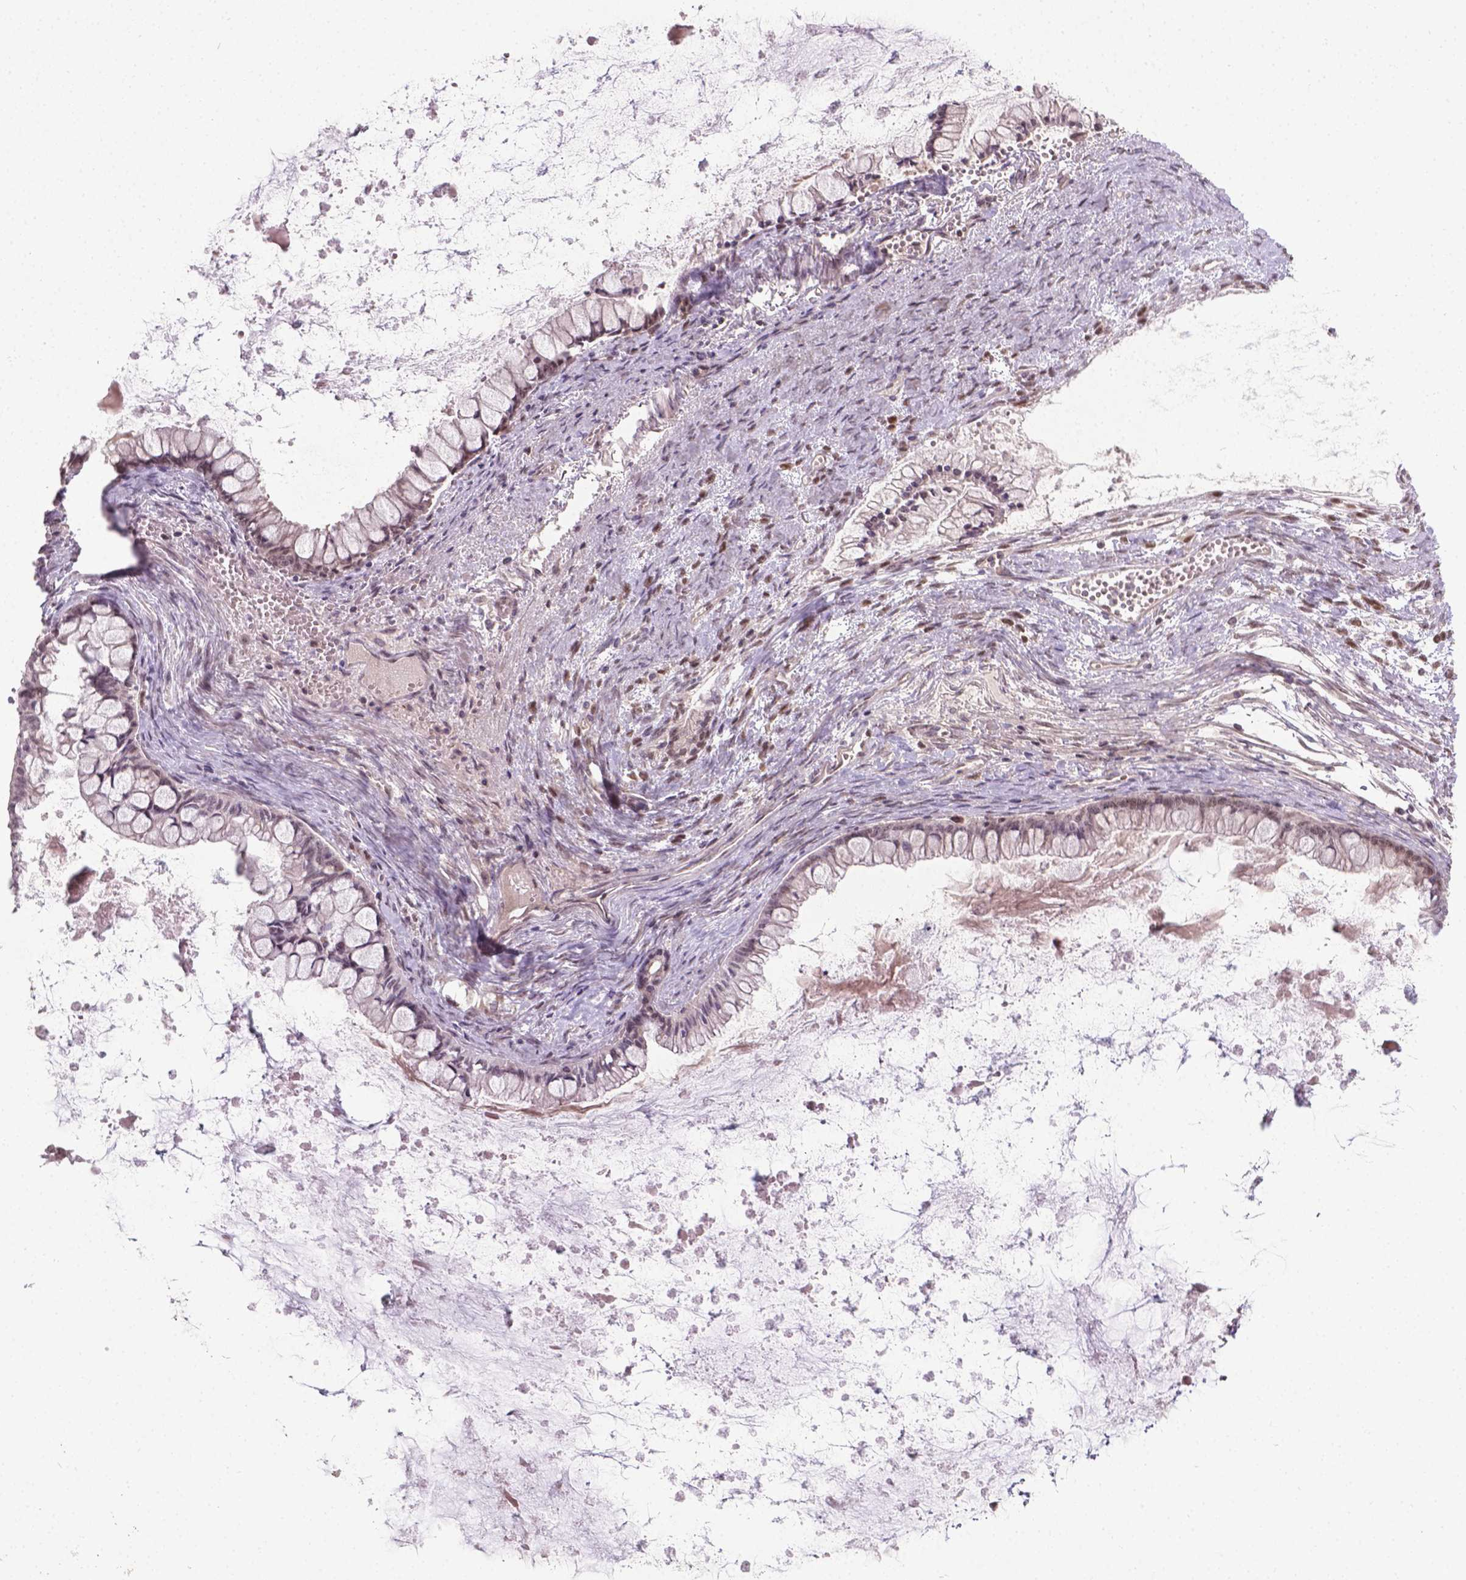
{"staining": {"intensity": "weak", "quantity": "25%-75%", "location": "nuclear"}, "tissue": "ovarian cancer", "cell_type": "Tumor cells", "image_type": "cancer", "snomed": [{"axis": "morphology", "description": "Cystadenocarcinoma, mucinous, NOS"}, {"axis": "topography", "description": "Ovary"}], "caption": "This photomicrograph displays ovarian mucinous cystadenocarcinoma stained with IHC to label a protein in brown. The nuclear of tumor cells show weak positivity for the protein. Nuclei are counter-stained blue.", "gene": "ANKRD54", "patient": {"sex": "female", "age": 67}}